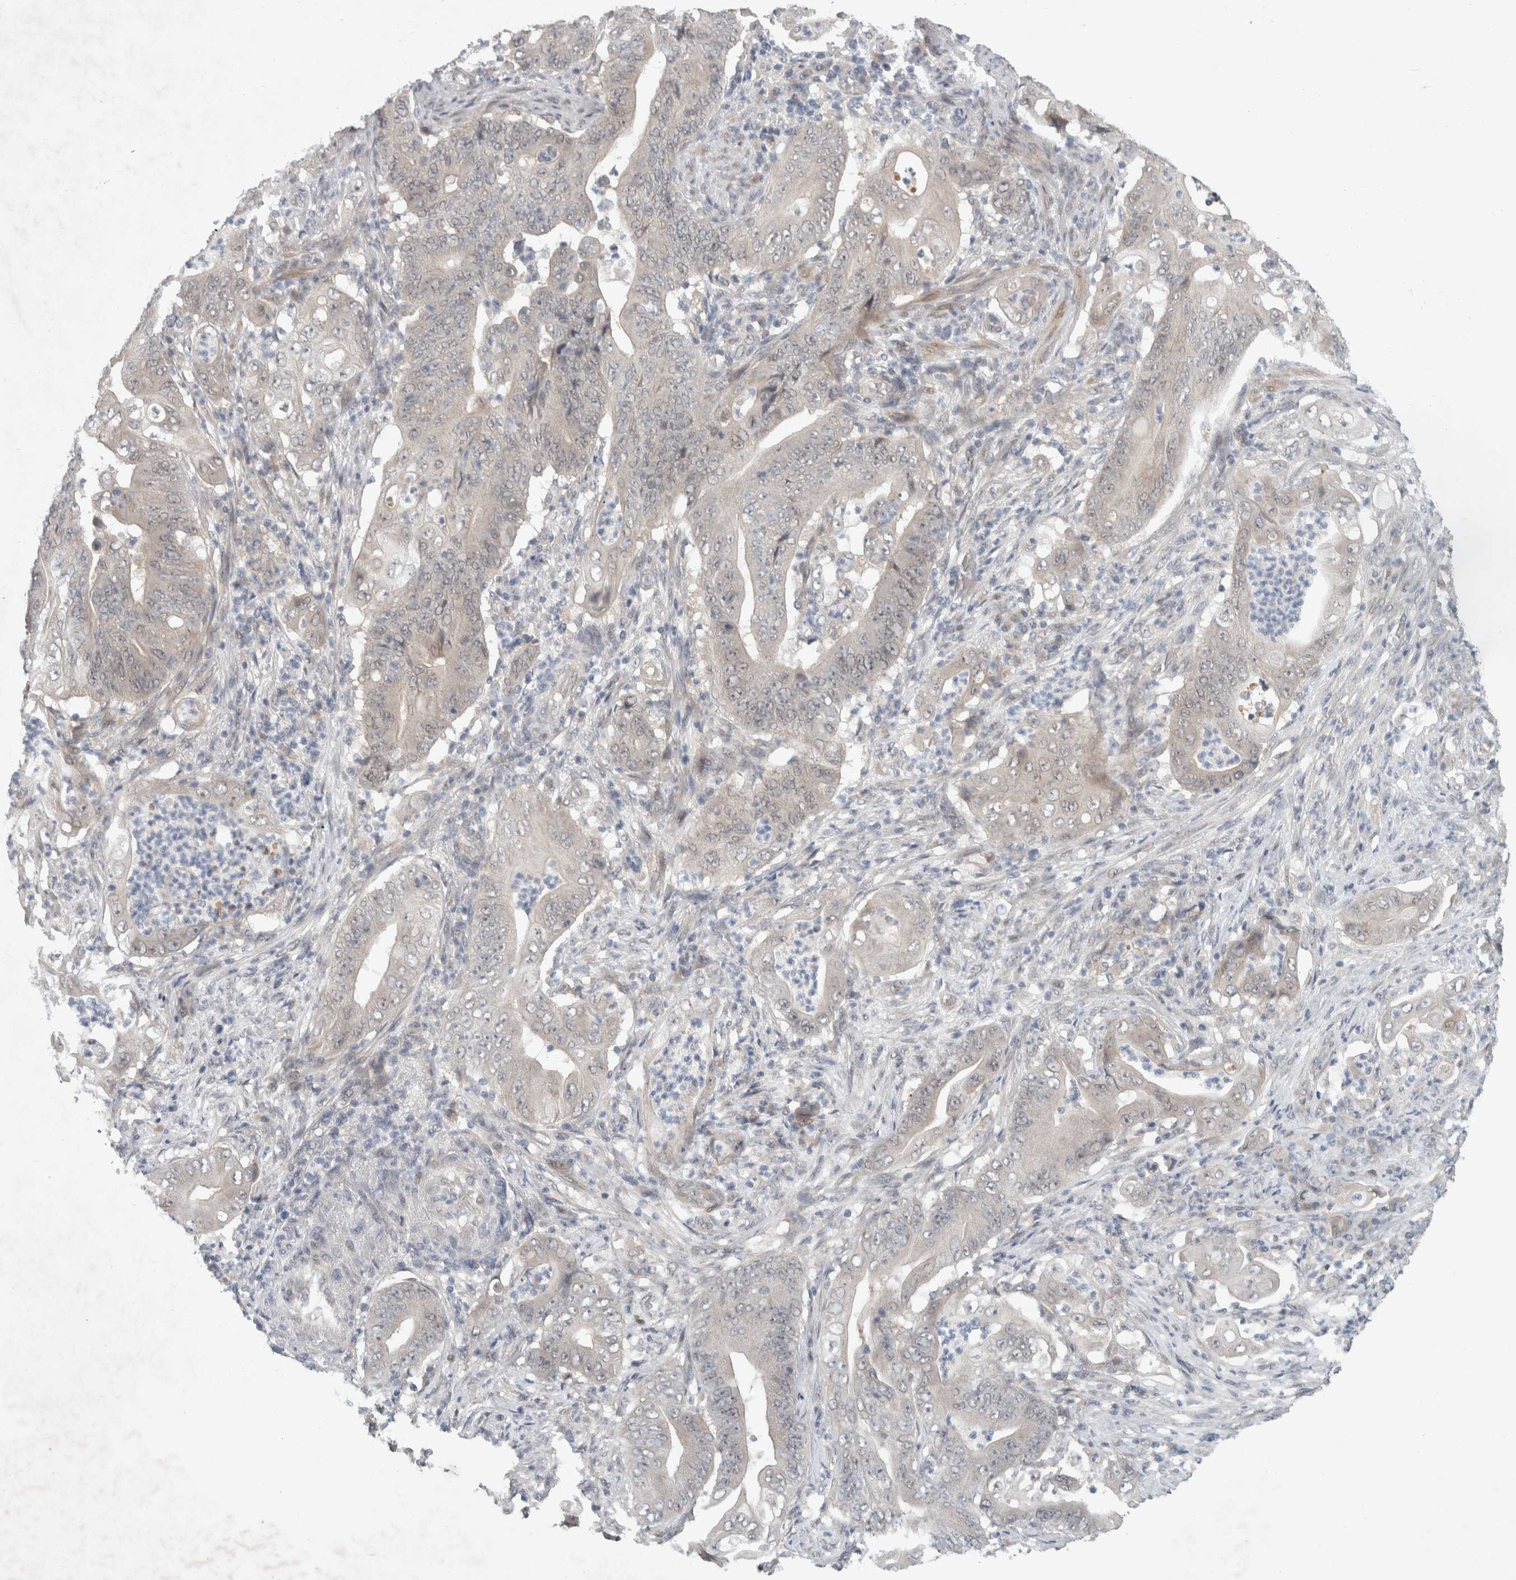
{"staining": {"intensity": "negative", "quantity": "none", "location": "none"}, "tissue": "stomach cancer", "cell_type": "Tumor cells", "image_type": "cancer", "snomed": [{"axis": "morphology", "description": "Adenocarcinoma, NOS"}, {"axis": "topography", "description": "Stomach"}], "caption": "Protein analysis of stomach cancer (adenocarcinoma) demonstrates no significant positivity in tumor cells.", "gene": "RASAL2", "patient": {"sex": "female", "age": 73}}